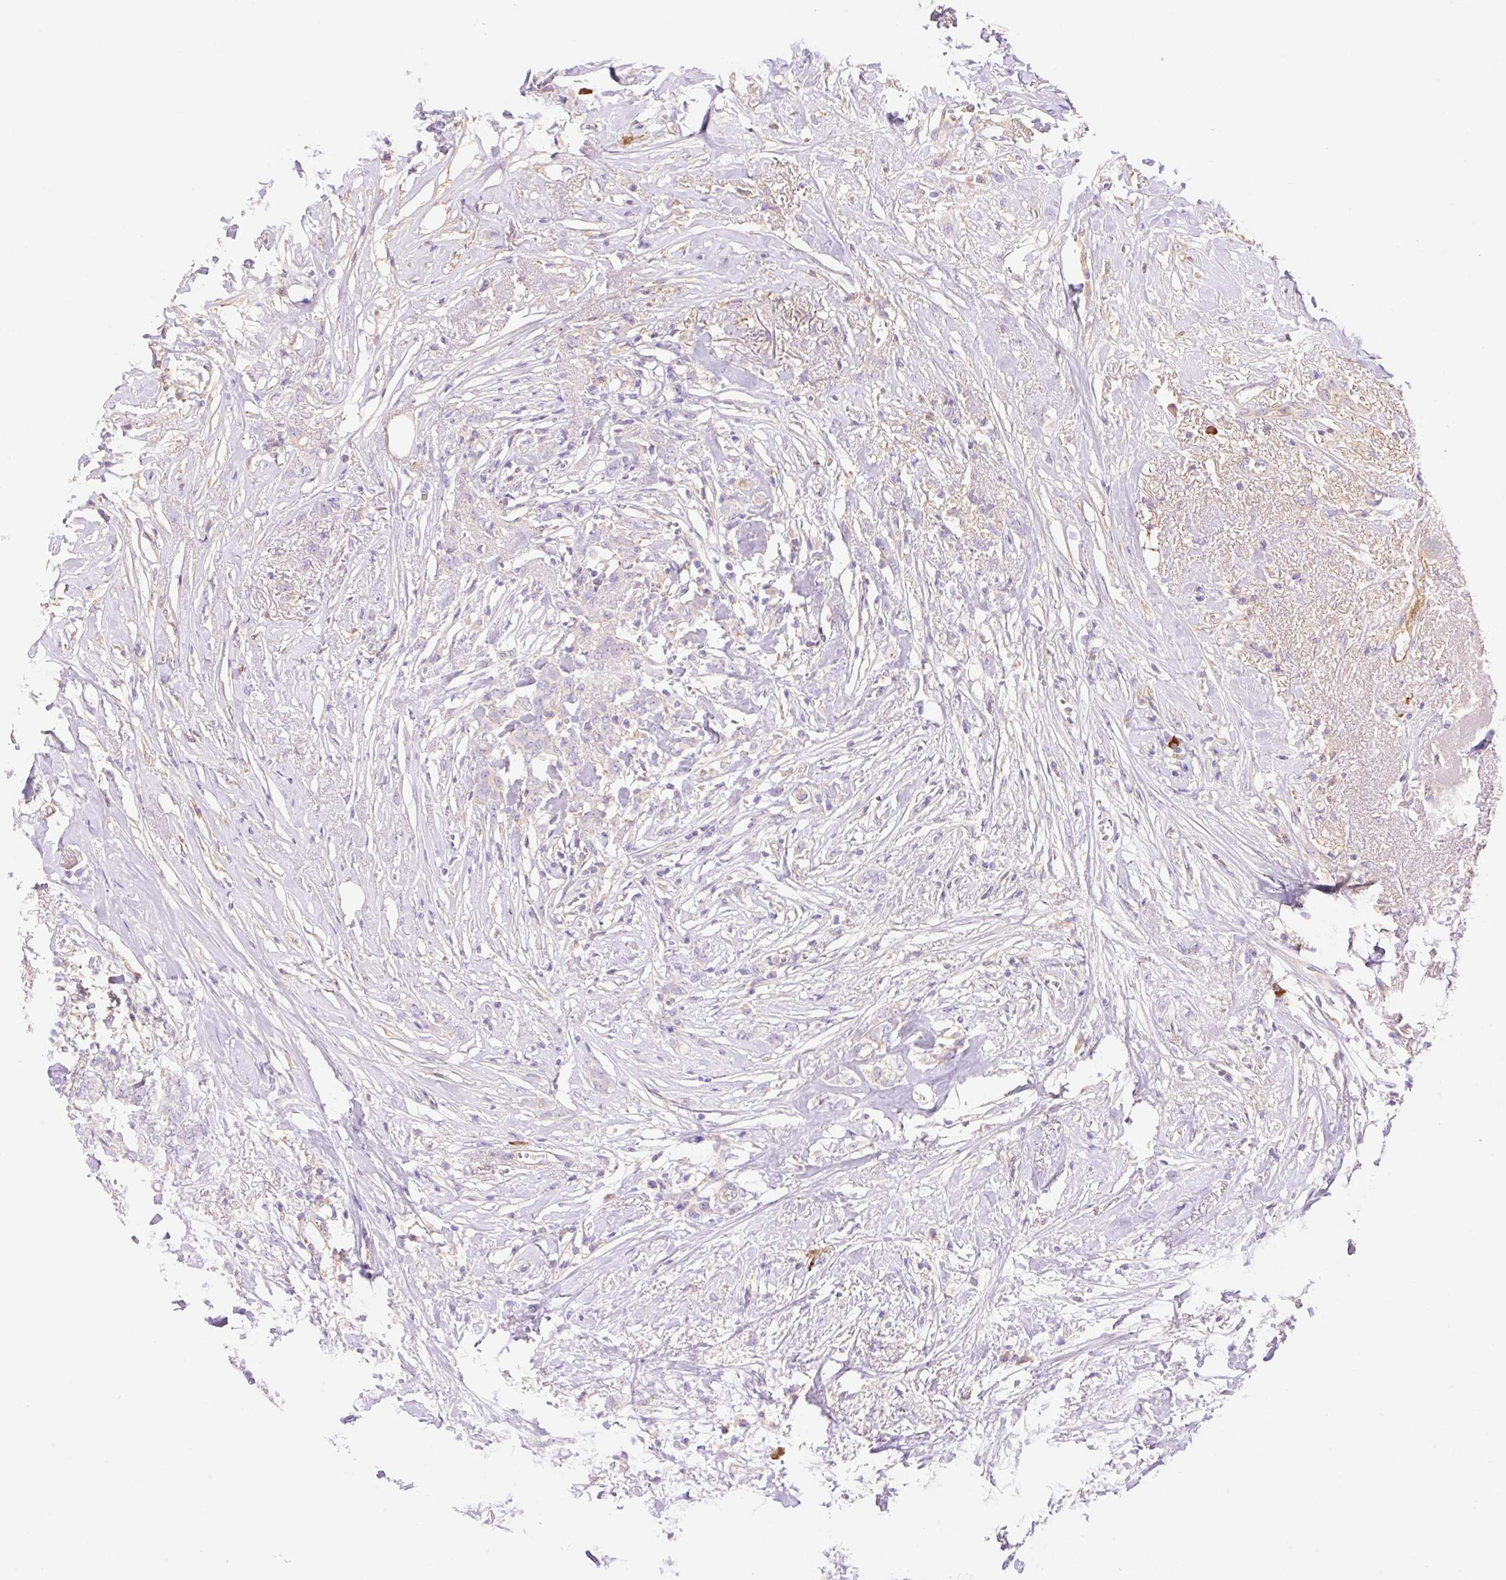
{"staining": {"intensity": "negative", "quantity": "none", "location": "none"}, "tissue": "breast cancer", "cell_type": "Tumor cells", "image_type": "cancer", "snomed": [{"axis": "morphology", "description": "Lobular carcinoma"}, {"axis": "topography", "description": "Breast"}], "caption": "Immunohistochemical staining of human breast cancer reveals no significant staining in tumor cells.", "gene": "DENND5A", "patient": {"sex": "female", "age": 91}}